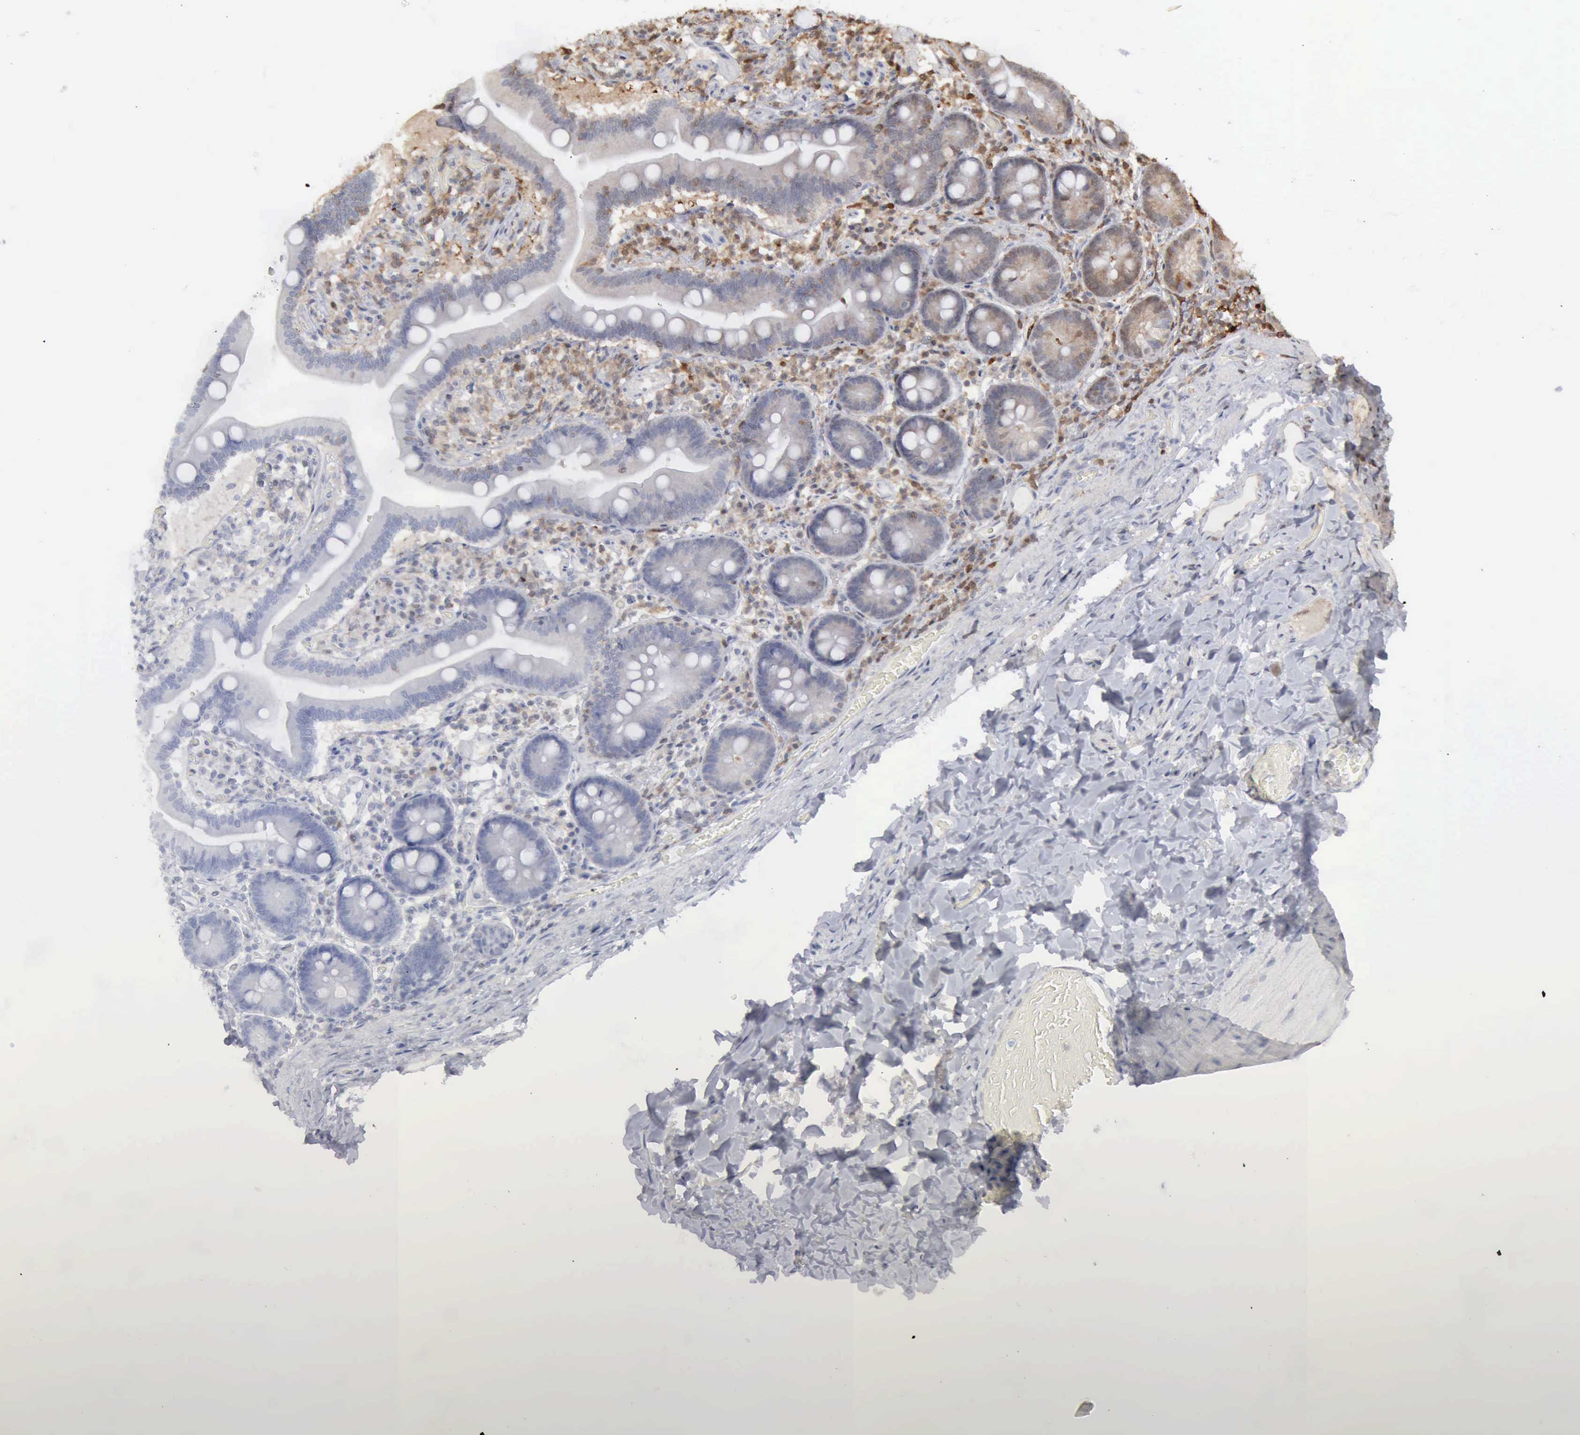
{"staining": {"intensity": "weak", "quantity": "<25%", "location": "cytoplasmic/membranous"}, "tissue": "duodenum", "cell_type": "Glandular cells", "image_type": "normal", "snomed": [{"axis": "morphology", "description": "Normal tissue, NOS"}, {"axis": "topography", "description": "Duodenum"}], "caption": "Photomicrograph shows no protein expression in glandular cells of unremarkable duodenum. (Stains: DAB immunohistochemistry (IHC) with hematoxylin counter stain, Microscopy: brightfield microscopy at high magnification).", "gene": "STAT1", "patient": {"sex": "male", "age": 66}}